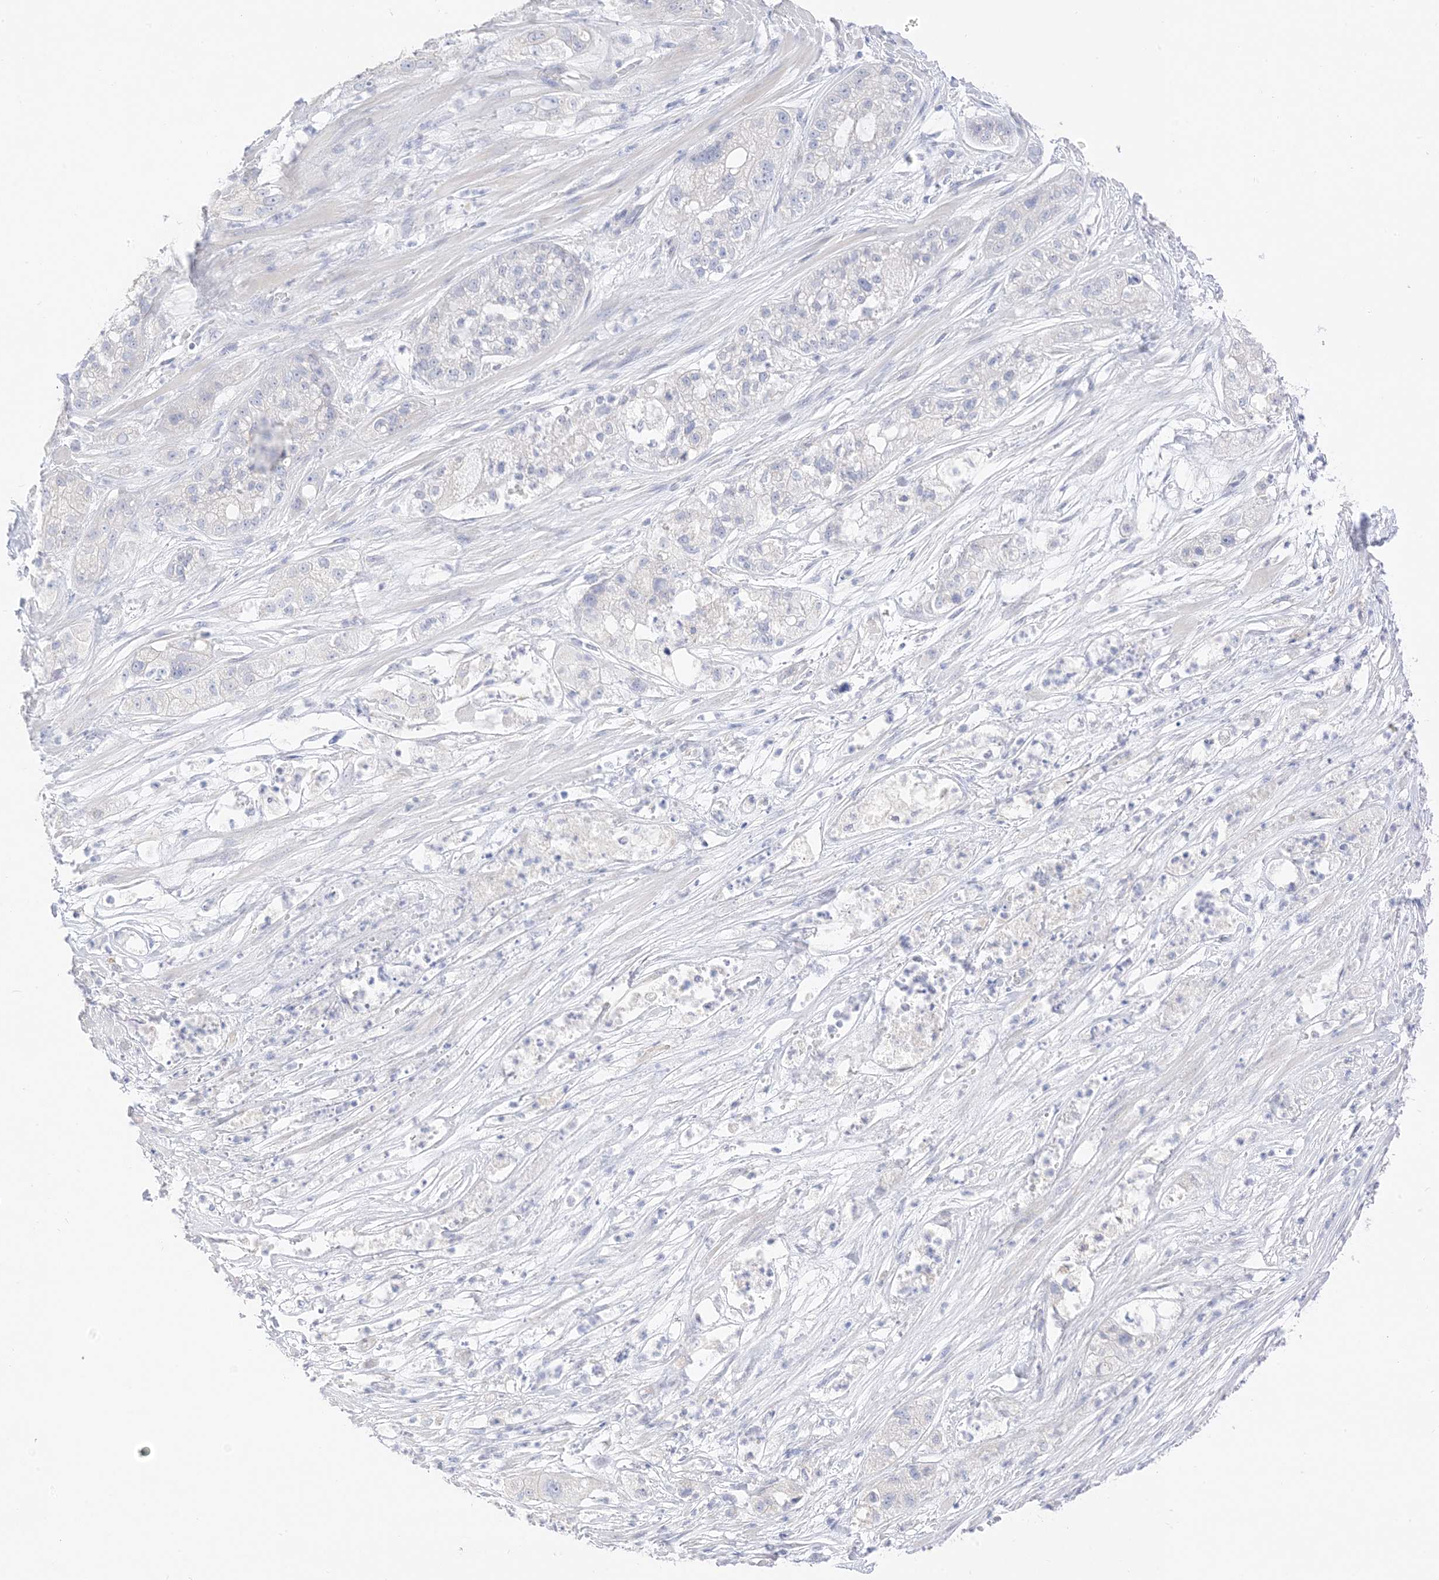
{"staining": {"intensity": "negative", "quantity": "none", "location": "none"}, "tissue": "pancreatic cancer", "cell_type": "Tumor cells", "image_type": "cancer", "snomed": [{"axis": "morphology", "description": "Adenocarcinoma, NOS"}, {"axis": "topography", "description": "Pancreas"}], "caption": "Immunohistochemistry micrograph of human adenocarcinoma (pancreatic) stained for a protein (brown), which demonstrates no positivity in tumor cells. (DAB immunohistochemistry (IHC), high magnification).", "gene": "MUC17", "patient": {"sex": "female", "age": 78}}